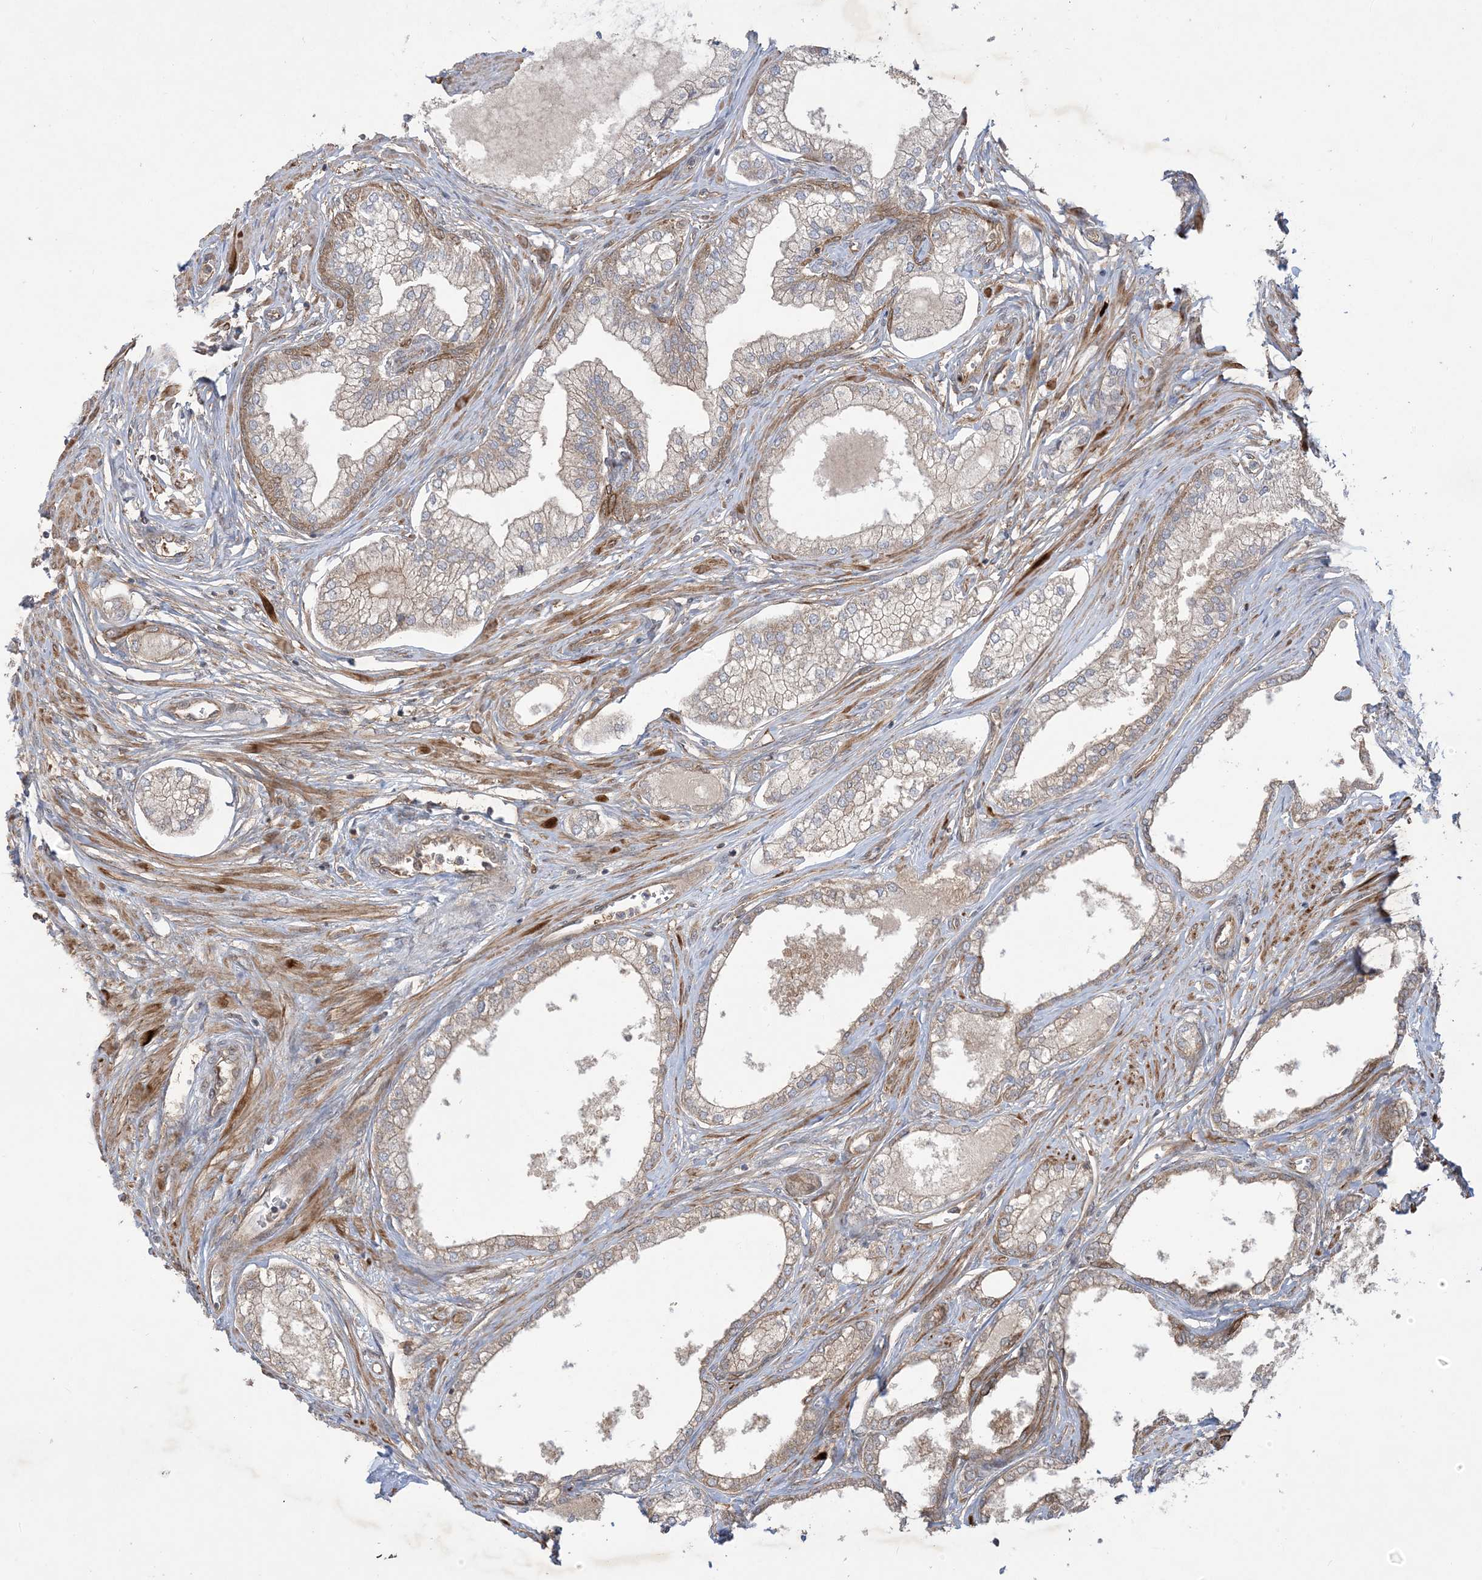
{"staining": {"intensity": "strong", "quantity": "25%-75%", "location": "cytoplasmic/membranous"}, "tissue": "prostate", "cell_type": "Glandular cells", "image_type": "normal", "snomed": [{"axis": "morphology", "description": "Normal tissue, NOS"}, {"axis": "morphology", "description": "Urothelial carcinoma, Low grade"}, {"axis": "topography", "description": "Urinary bladder"}, {"axis": "topography", "description": "Prostate"}], "caption": "High-magnification brightfield microscopy of unremarkable prostate stained with DAB (brown) and counterstained with hematoxylin (blue). glandular cells exhibit strong cytoplasmic/membranous staining is present in about25%-75% of cells.", "gene": "SOGA3", "patient": {"sex": "male", "age": 60}}